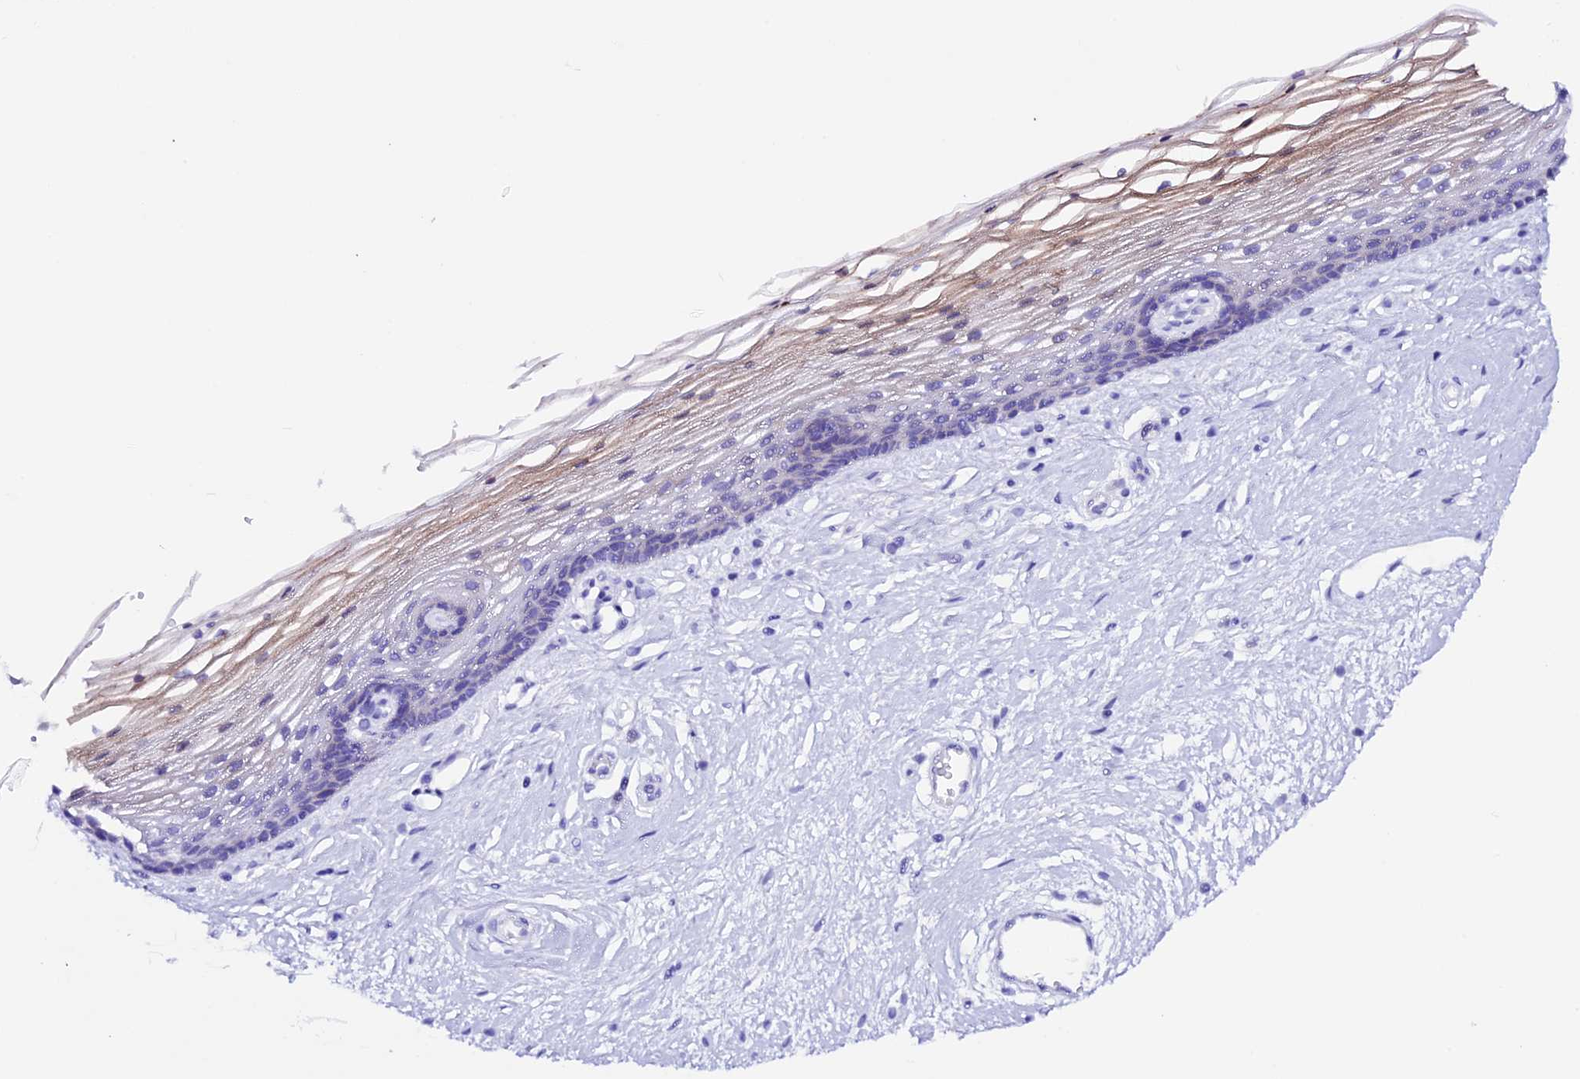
{"staining": {"intensity": "moderate", "quantity": "<25%", "location": "cytoplasmic/membranous"}, "tissue": "vagina", "cell_type": "Squamous epithelial cells", "image_type": "normal", "snomed": [{"axis": "morphology", "description": "Normal tissue, NOS"}, {"axis": "topography", "description": "Vagina"}], "caption": "Immunohistochemistry (IHC) staining of unremarkable vagina, which demonstrates low levels of moderate cytoplasmic/membranous positivity in about <25% of squamous epithelial cells indicating moderate cytoplasmic/membranous protein expression. The staining was performed using DAB (brown) for protein detection and nuclei were counterstained in hematoxylin (blue).", "gene": "XKR7", "patient": {"sex": "female", "age": 46}}